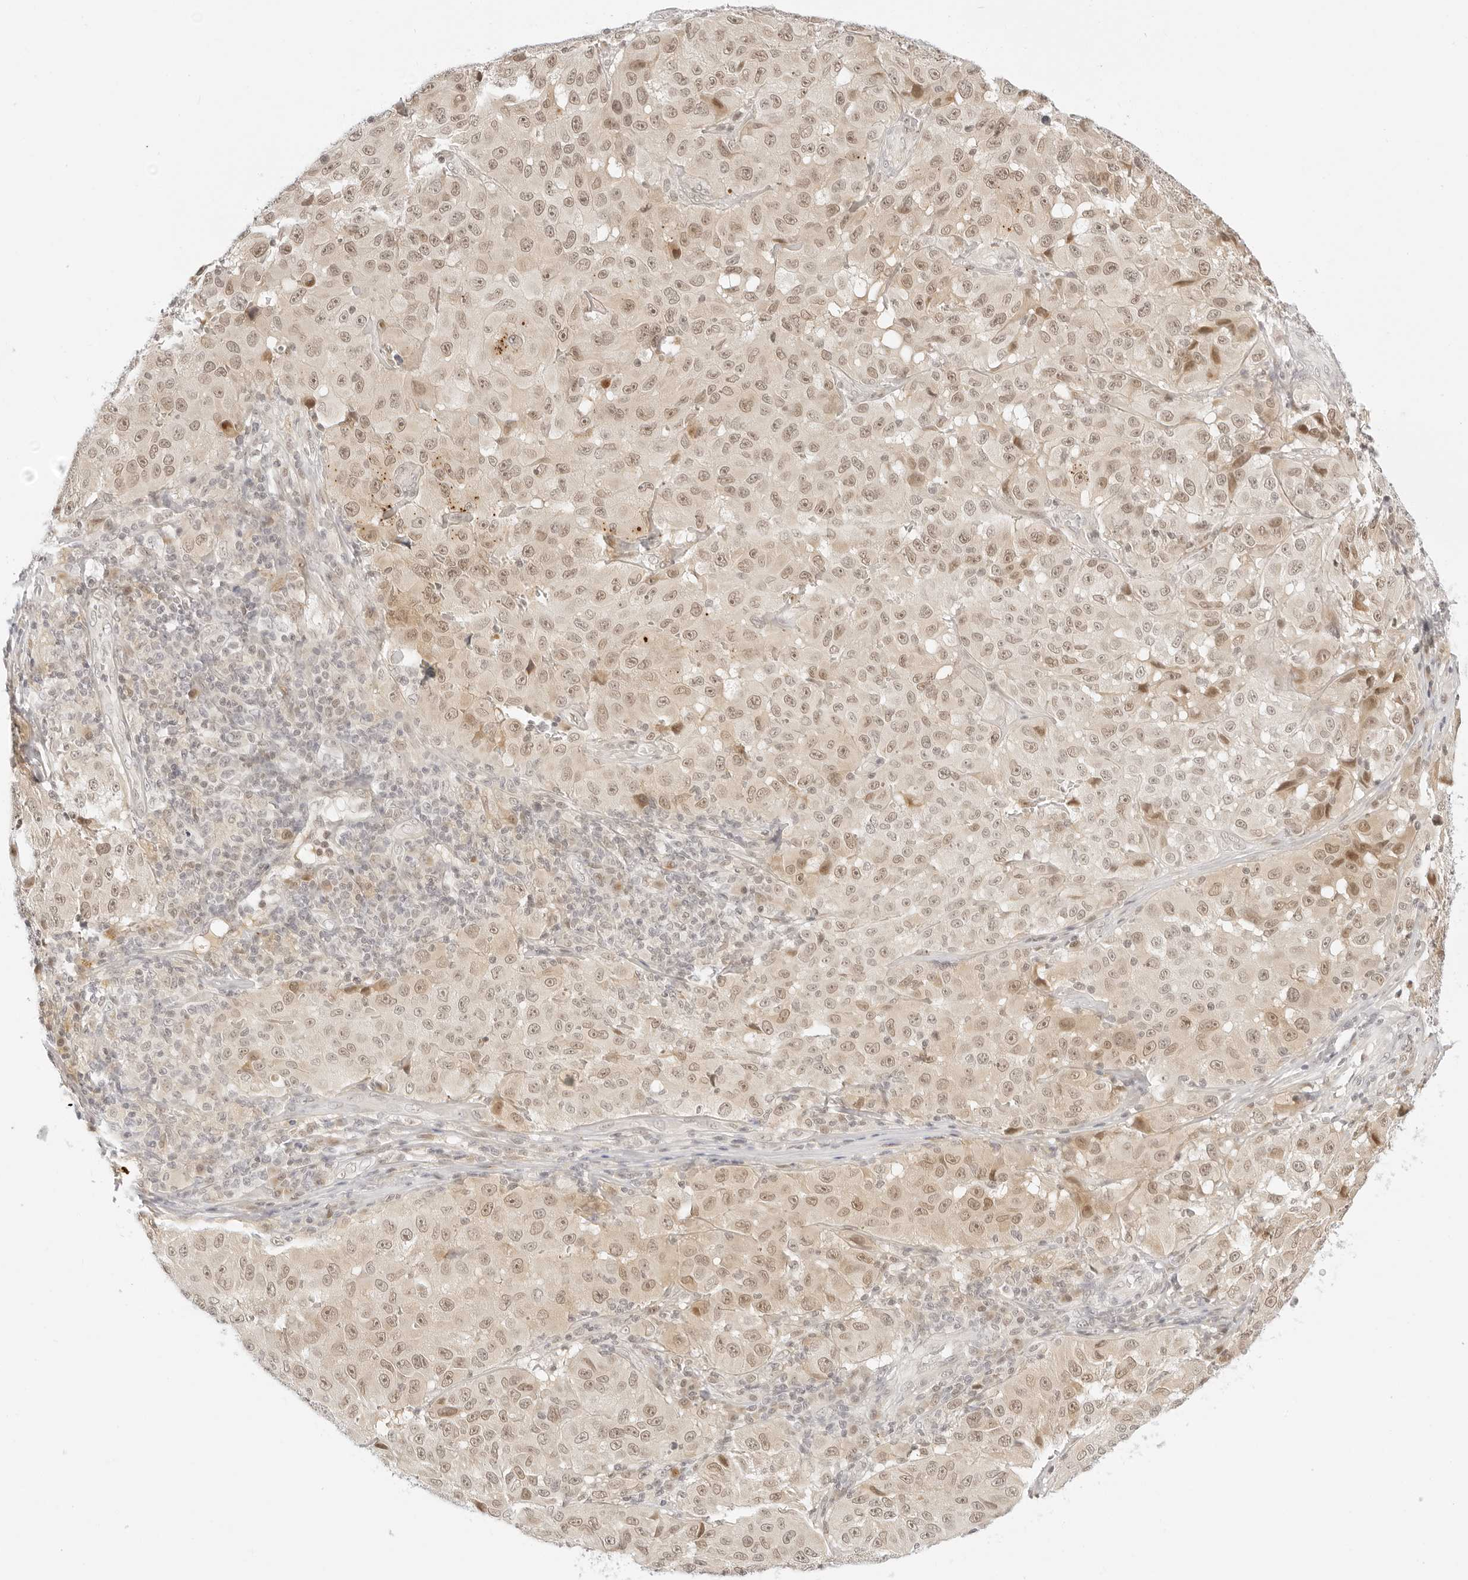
{"staining": {"intensity": "moderate", "quantity": "25%-75%", "location": "cytoplasmic/membranous,nuclear"}, "tissue": "melanoma", "cell_type": "Tumor cells", "image_type": "cancer", "snomed": [{"axis": "morphology", "description": "Malignant melanoma, NOS"}, {"axis": "topography", "description": "Skin"}], "caption": "The immunohistochemical stain highlights moderate cytoplasmic/membranous and nuclear positivity in tumor cells of malignant melanoma tissue. Nuclei are stained in blue.", "gene": "POLR3C", "patient": {"sex": "male", "age": 66}}